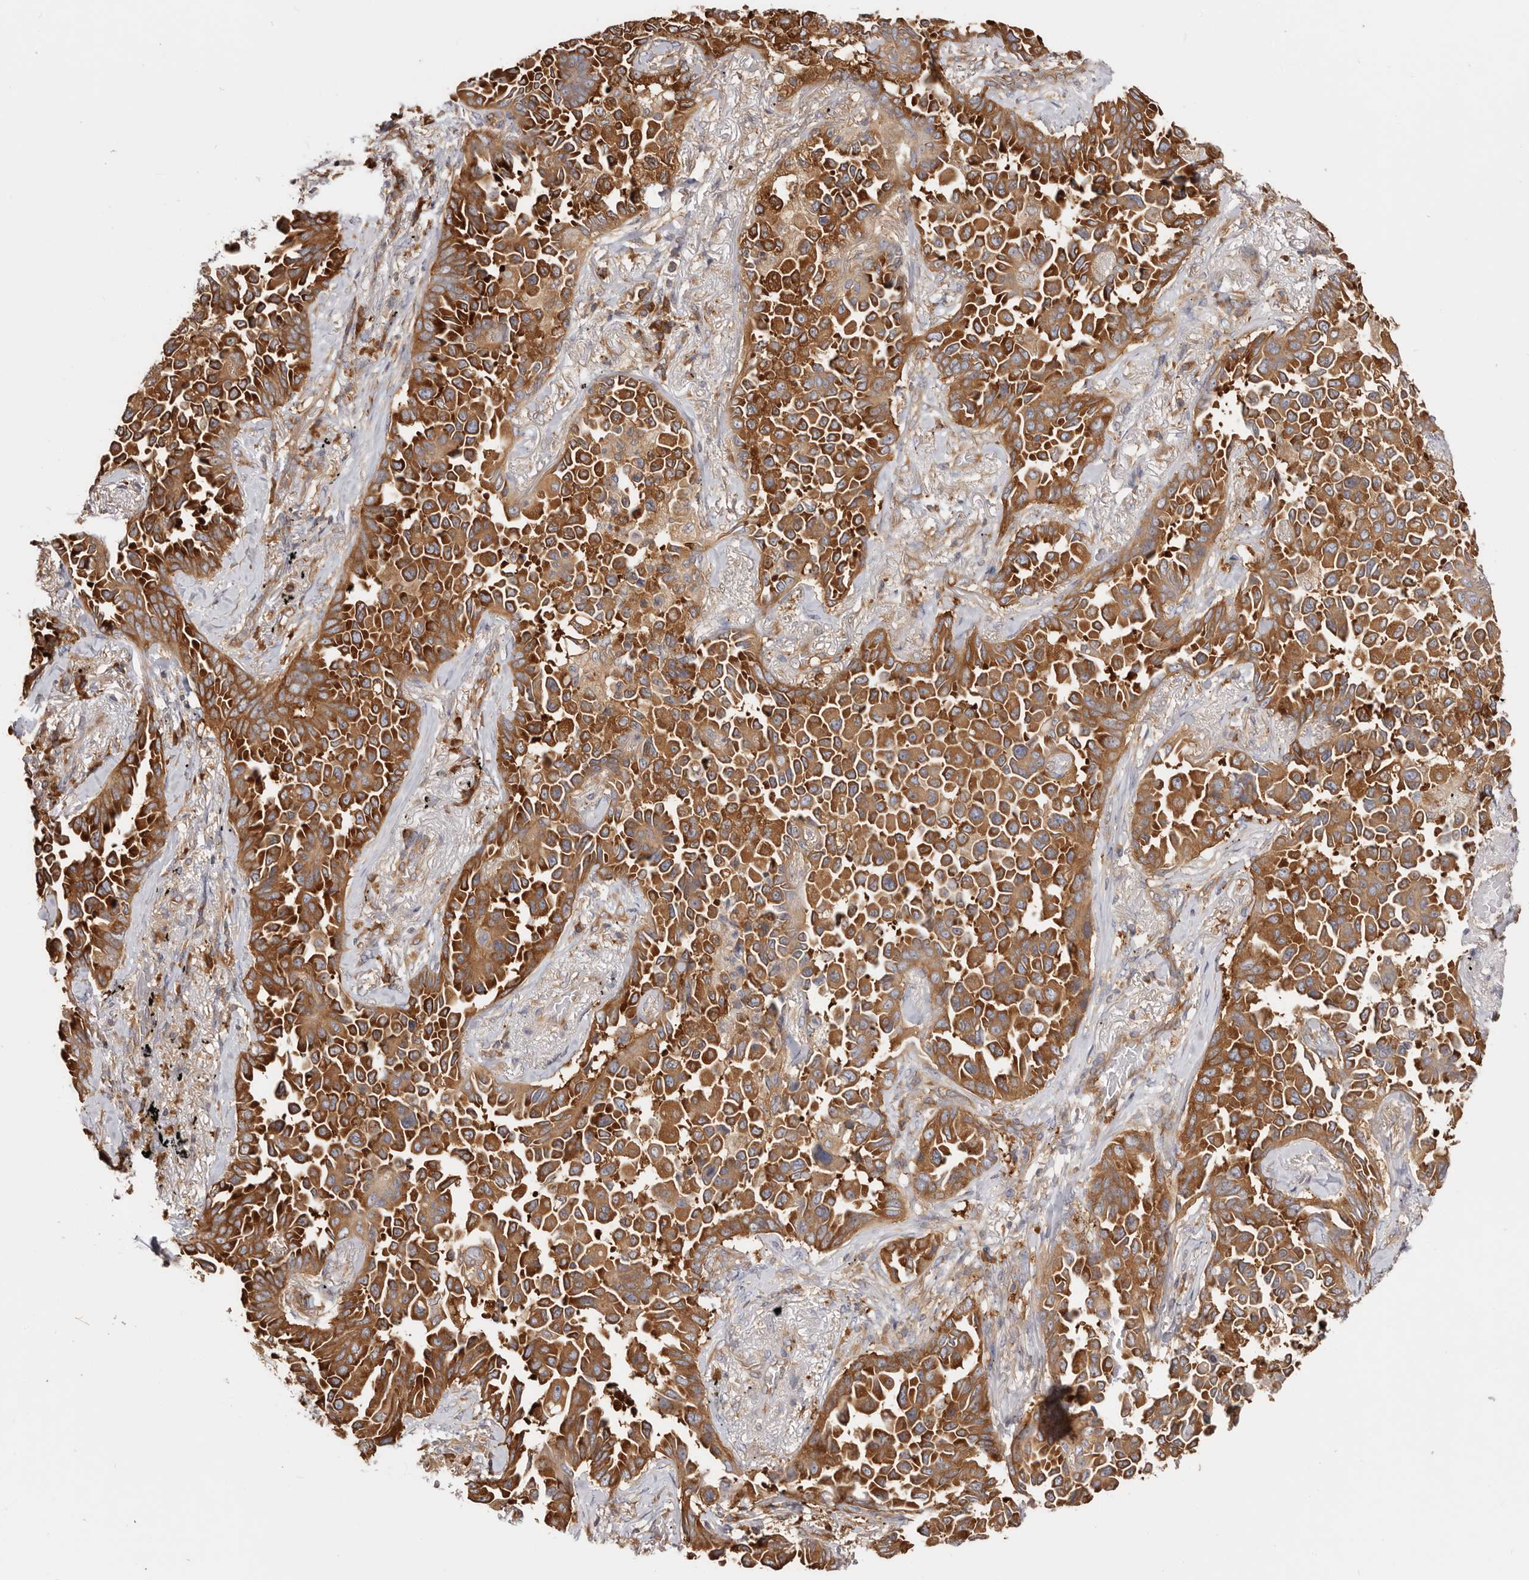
{"staining": {"intensity": "strong", "quantity": ">75%", "location": "cytoplasmic/membranous"}, "tissue": "lung cancer", "cell_type": "Tumor cells", "image_type": "cancer", "snomed": [{"axis": "morphology", "description": "Adenocarcinoma, NOS"}, {"axis": "topography", "description": "Lung"}], "caption": "A histopathology image showing strong cytoplasmic/membranous staining in about >75% of tumor cells in lung cancer (adenocarcinoma), as visualized by brown immunohistochemical staining.", "gene": "EPRS1", "patient": {"sex": "female", "age": 67}}